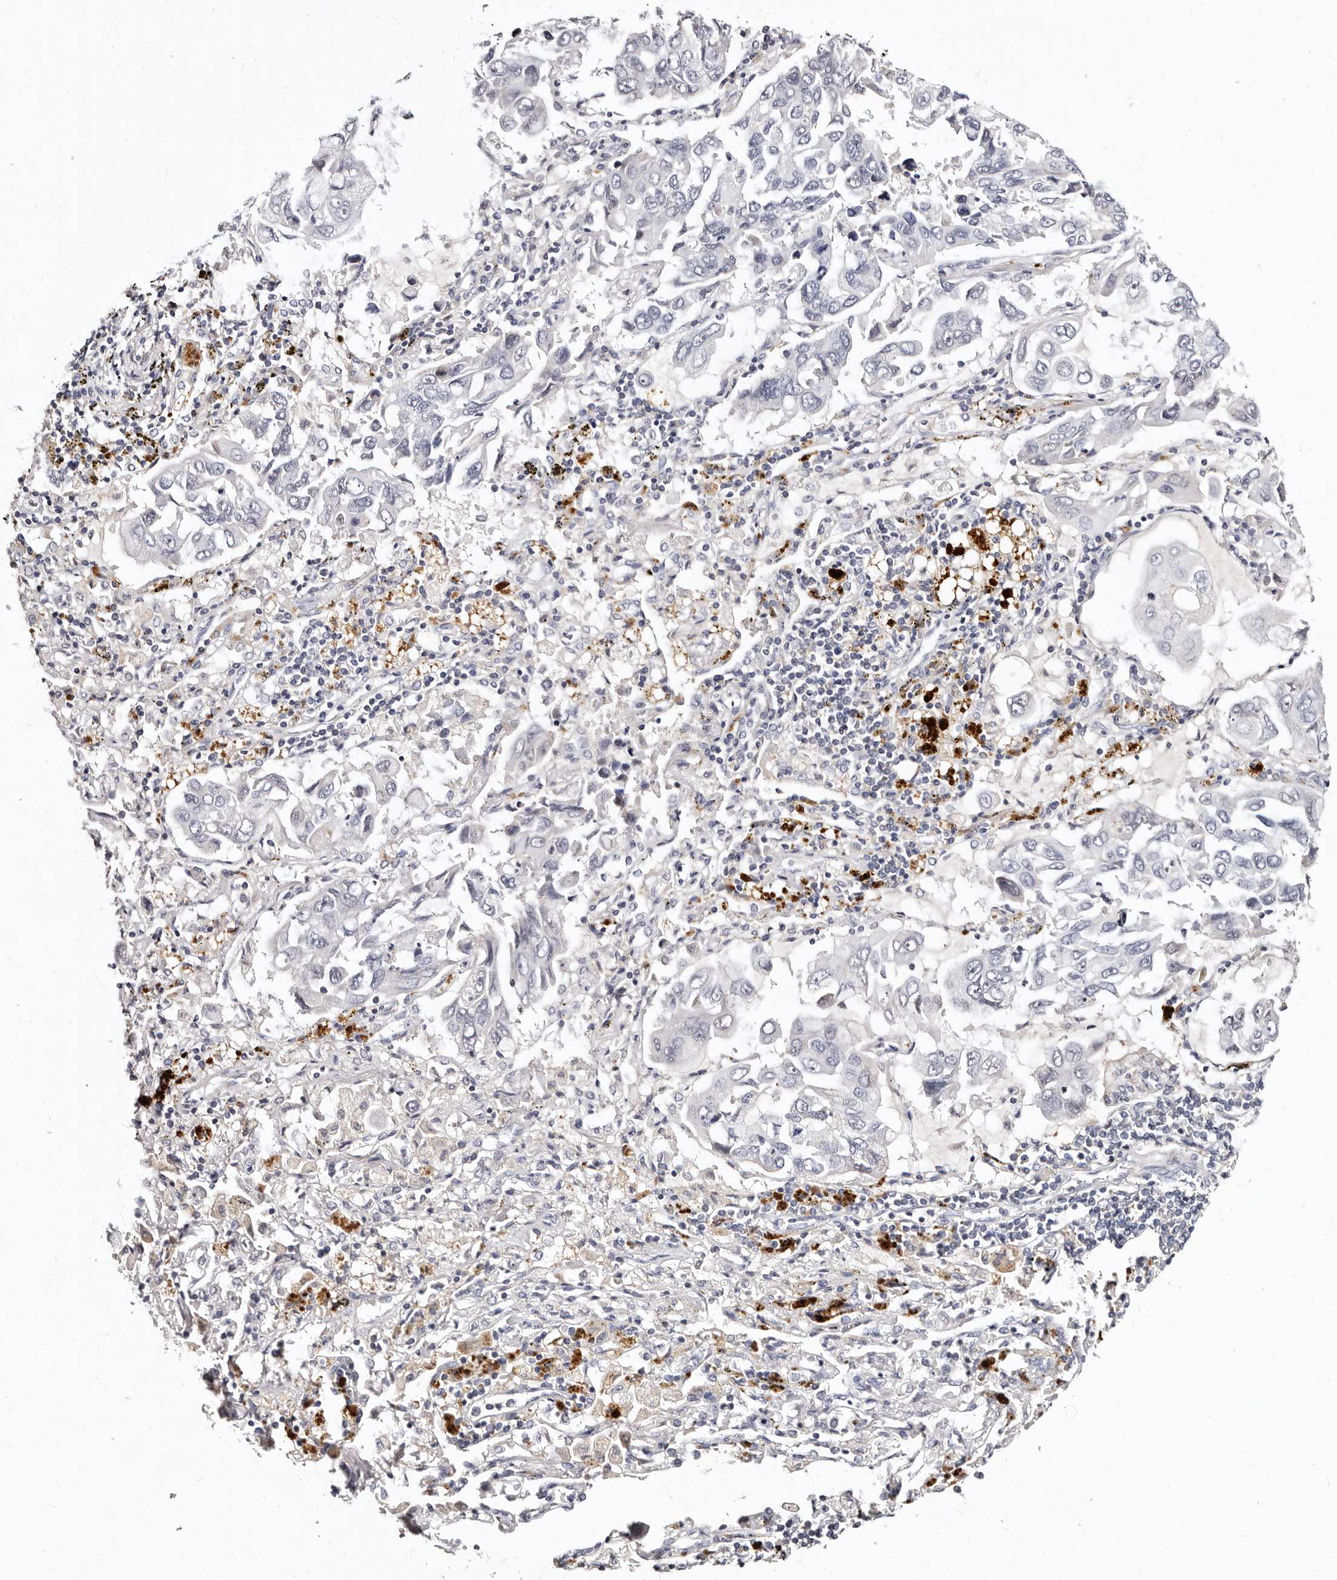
{"staining": {"intensity": "negative", "quantity": "none", "location": "none"}, "tissue": "lung cancer", "cell_type": "Tumor cells", "image_type": "cancer", "snomed": [{"axis": "morphology", "description": "Adenocarcinoma, NOS"}, {"axis": "topography", "description": "Lung"}], "caption": "Tumor cells show no significant staining in lung adenocarcinoma.", "gene": "MRPS33", "patient": {"sex": "male", "age": 64}}